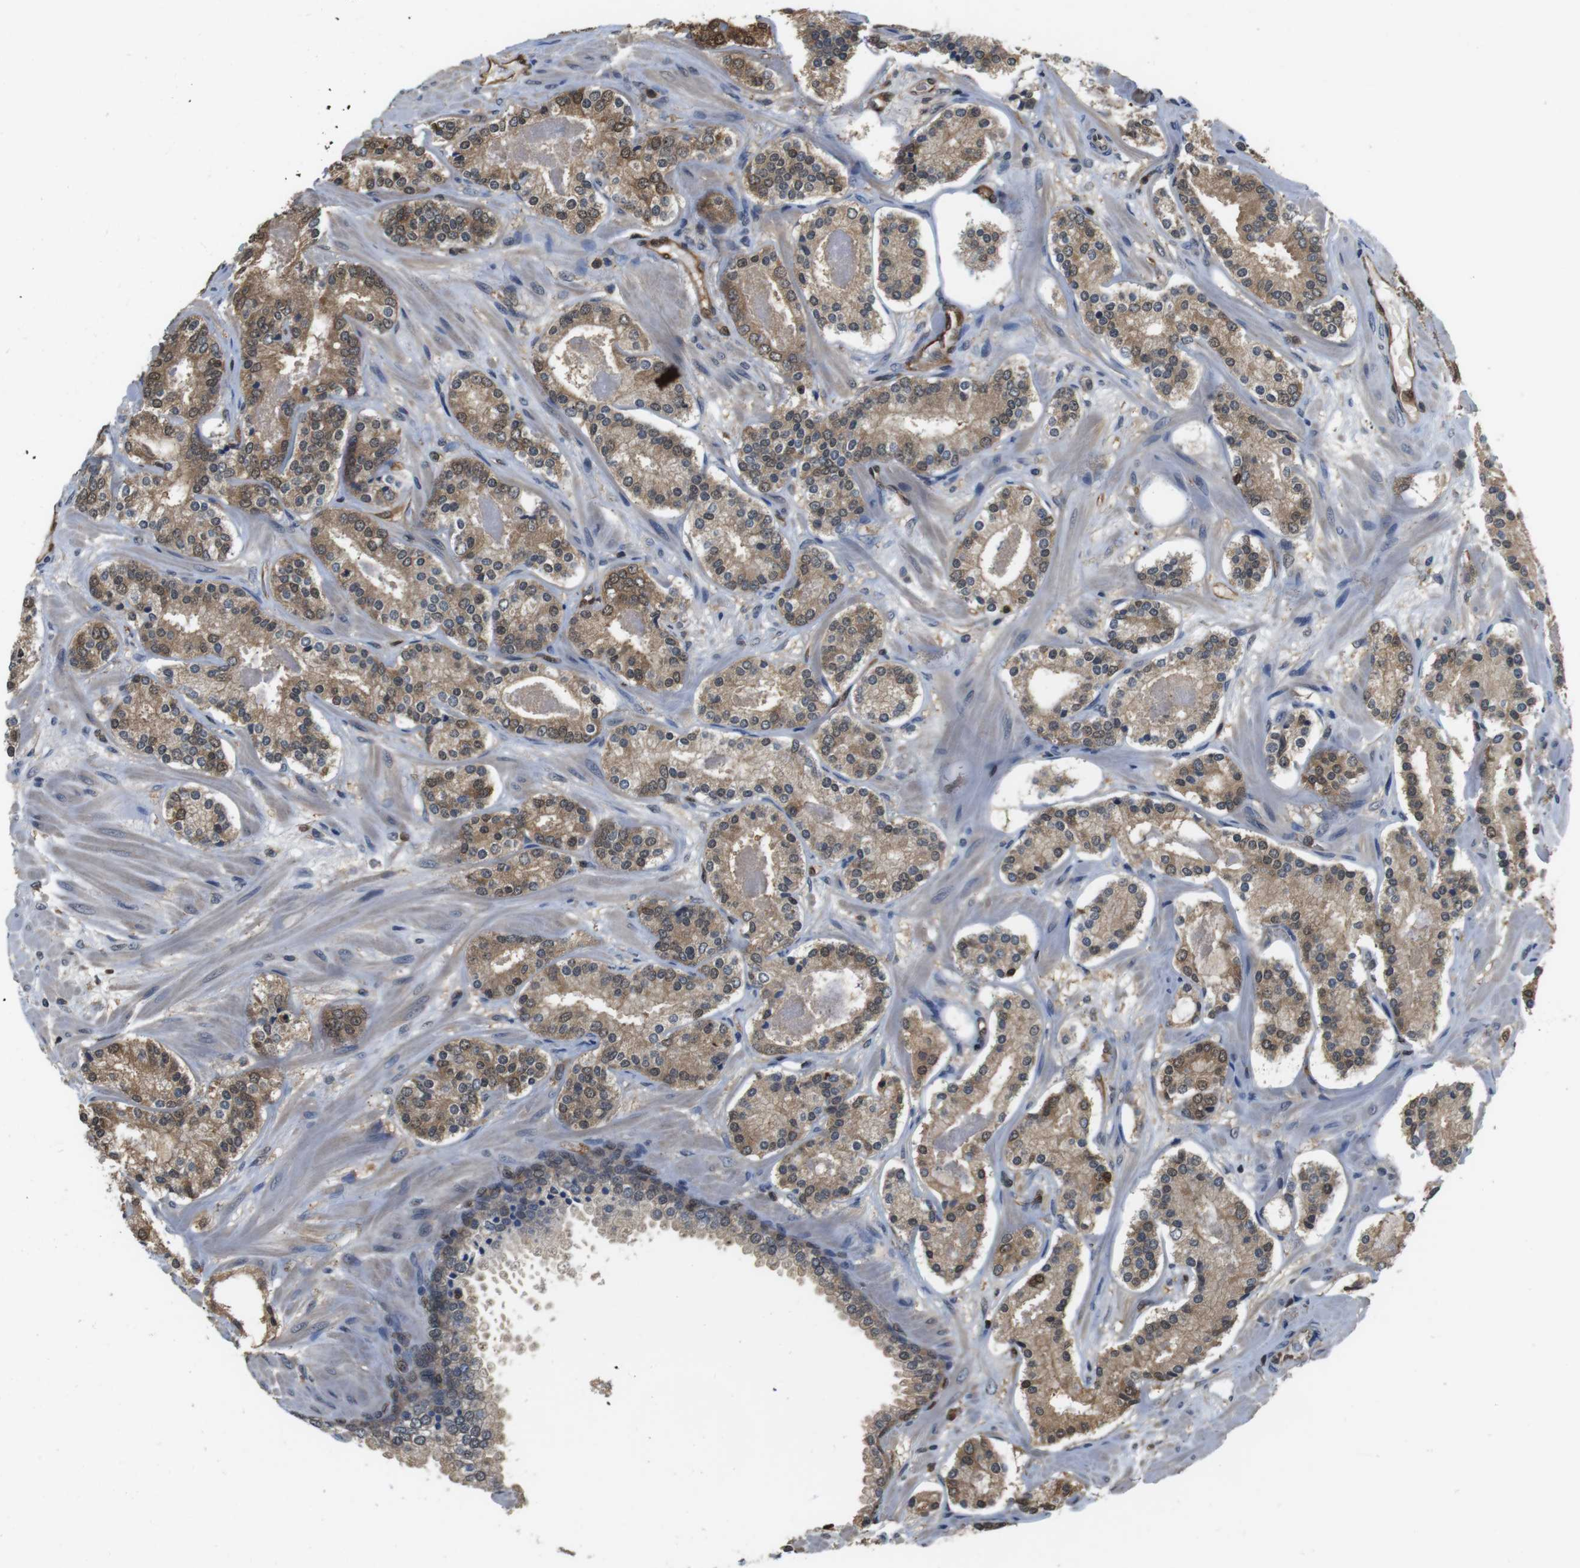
{"staining": {"intensity": "moderate", "quantity": ">75%", "location": "cytoplasmic/membranous,nuclear"}, "tissue": "prostate cancer", "cell_type": "Tumor cells", "image_type": "cancer", "snomed": [{"axis": "morphology", "description": "Adenocarcinoma, Low grade"}, {"axis": "topography", "description": "Prostate"}], "caption": "Immunohistochemistry (IHC) image of neoplastic tissue: low-grade adenocarcinoma (prostate) stained using IHC shows medium levels of moderate protein expression localized specifically in the cytoplasmic/membranous and nuclear of tumor cells, appearing as a cytoplasmic/membranous and nuclear brown color.", "gene": "LDHA", "patient": {"sex": "male", "age": 63}}